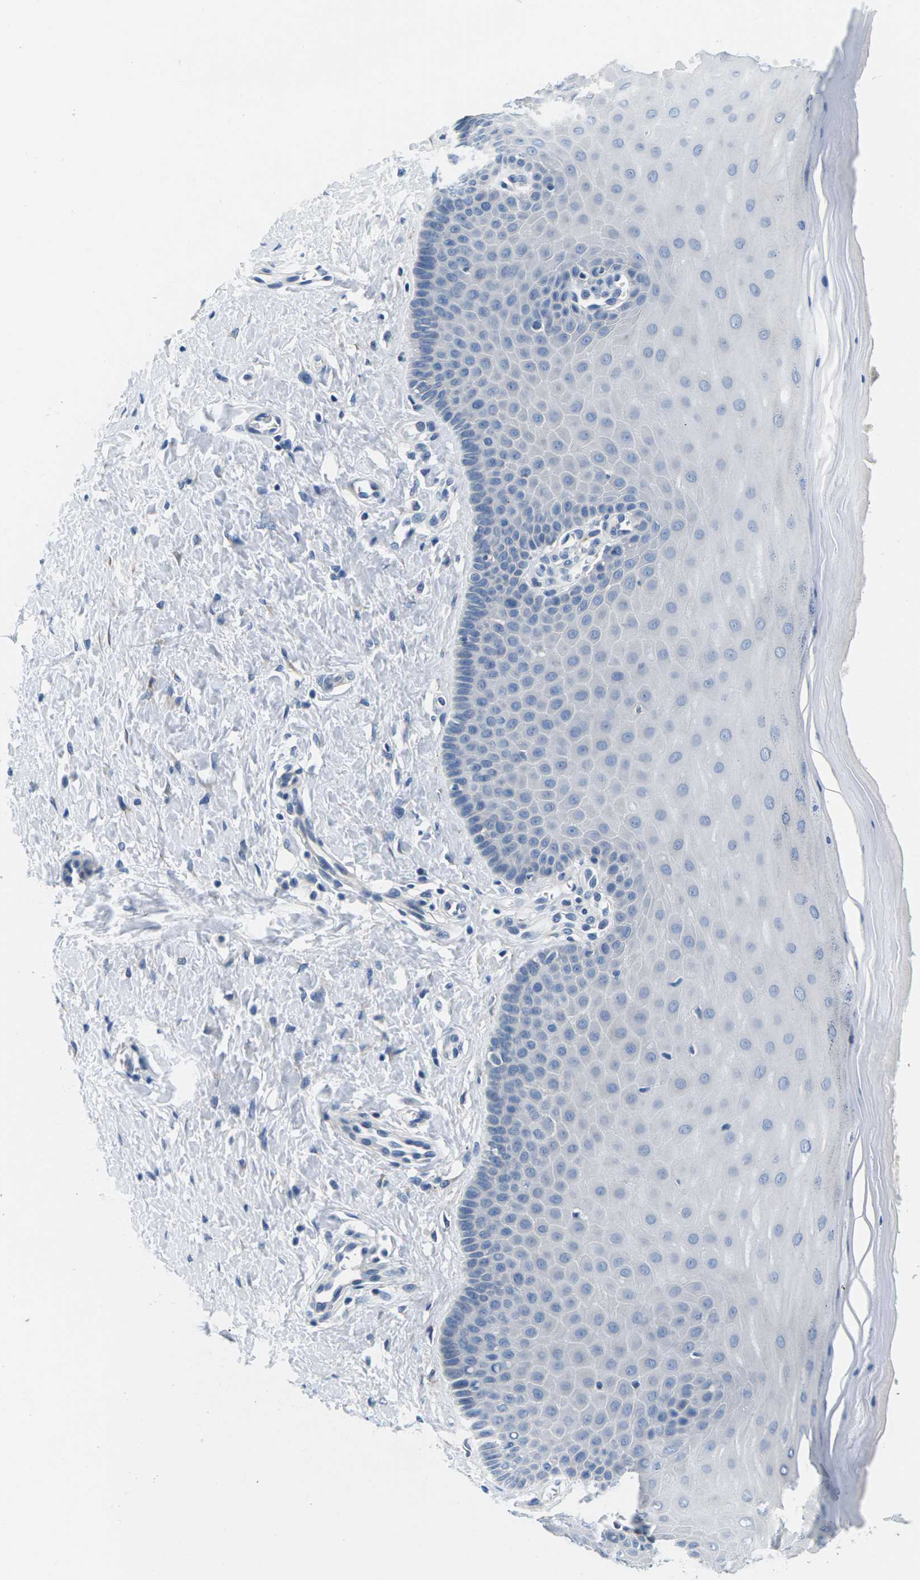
{"staining": {"intensity": "weak", "quantity": "<25%", "location": "cytoplasmic/membranous"}, "tissue": "cervix", "cell_type": "Glandular cells", "image_type": "normal", "snomed": [{"axis": "morphology", "description": "Normal tissue, NOS"}, {"axis": "topography", "description": "Cervix"}], "caption": "An immunohistochemistry (IHC) image of normal cervix is shown. There is no staining in glandular cells of cervix.", "gene": "TSPAN2", "patient": {"sex": "female", "age": 55}}